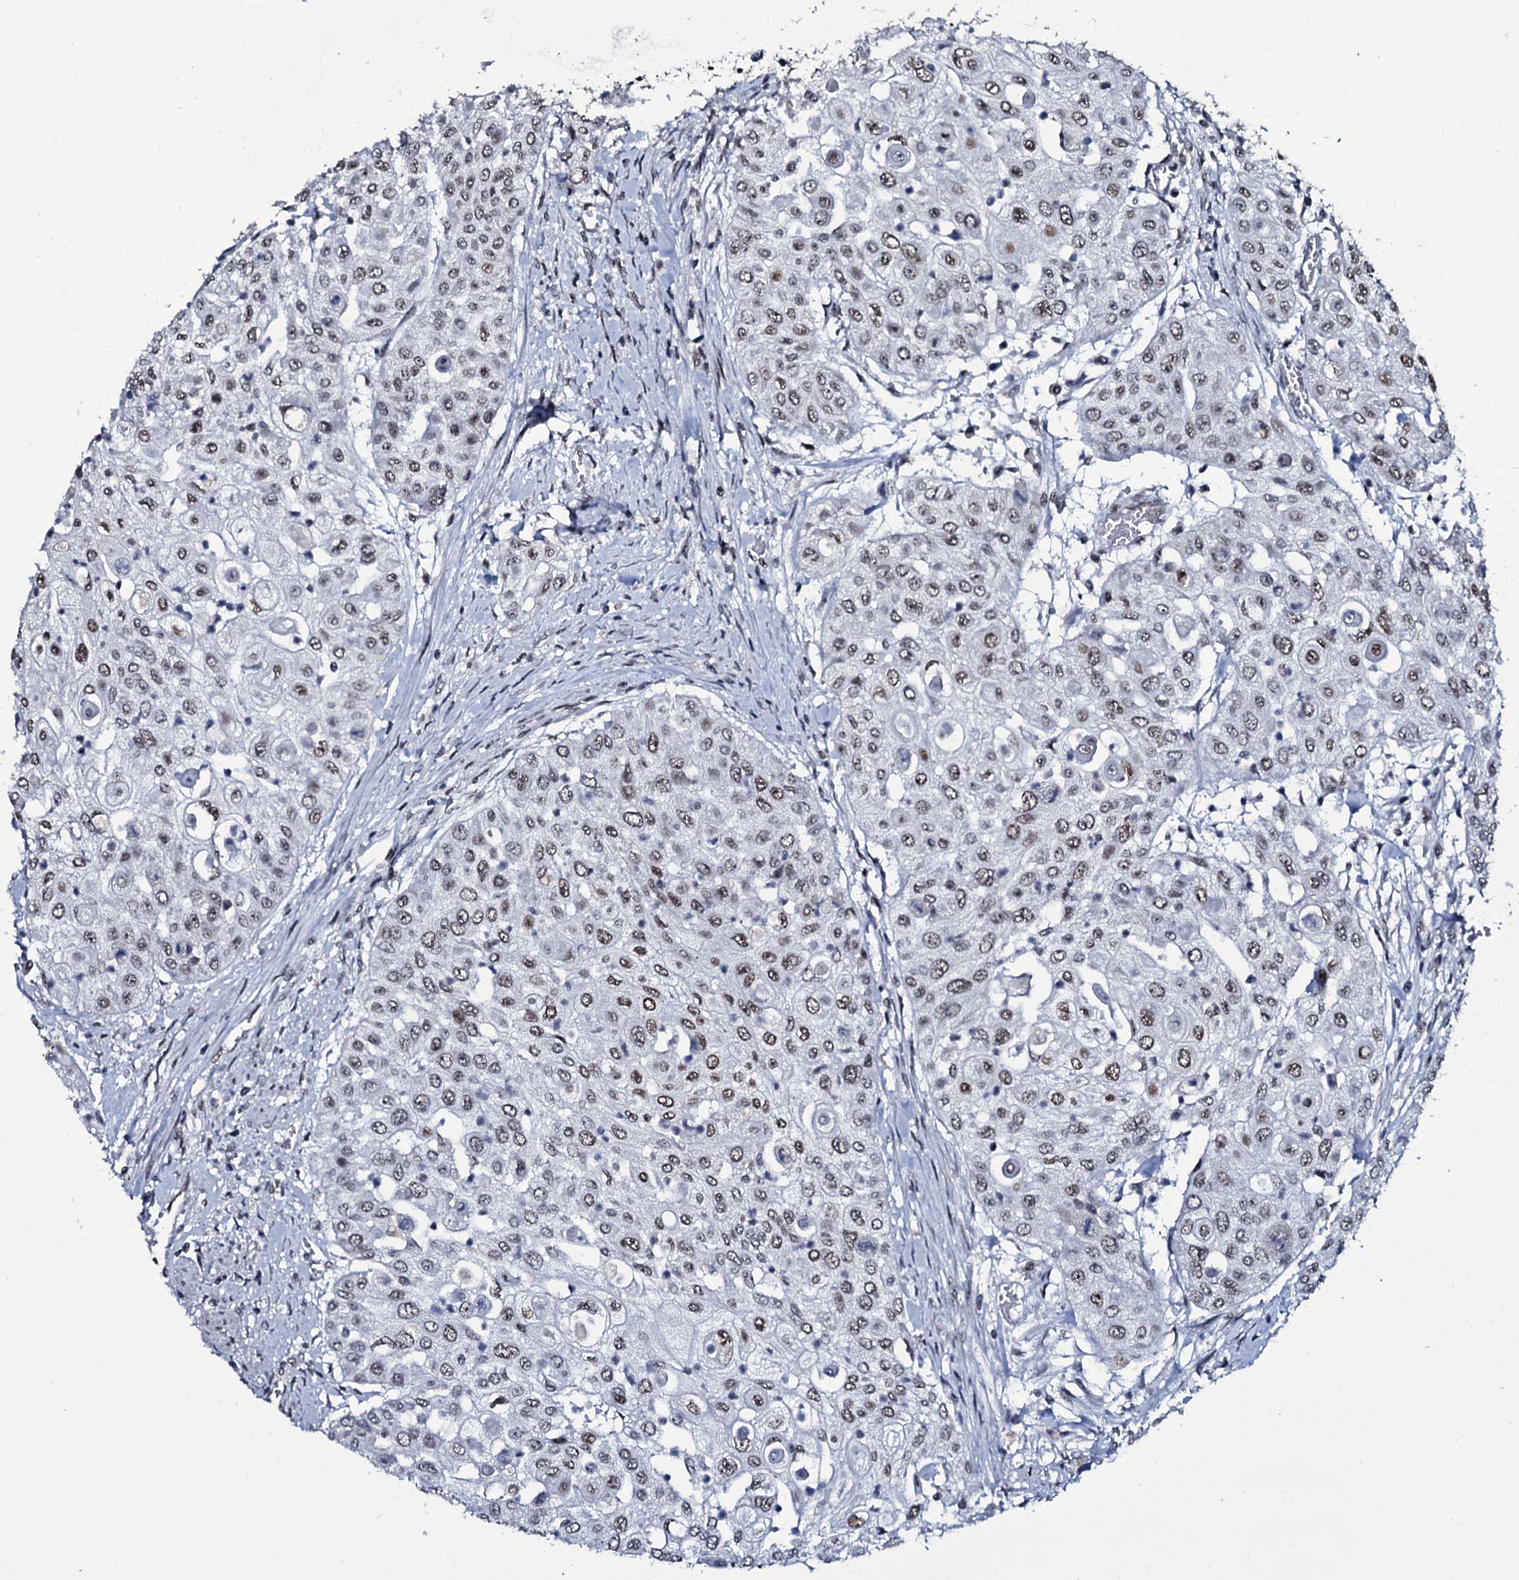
{"staining": {"intensity": "moderate", "quantity": ">75%", "location": "nuclear"}, "tissue": "urothelial cancer", "cell_type": "Tumor cells", "image_type": "cancer", "snomed": [{"axis": "morphology", "description": "Urothelial carcinoma, High grade"}, {"axis": "topography", "description": "Urinary bladder"}], "caption": "Protein expression analysis of urothelial cancer demonstrates moderate nuclear expression in about >75% of tumor cells. The staining was performed using DAB to visualize the protein expression in brown, while the nuclei were stained in blue with hematoxylin (Magnification: 20x).", "gene": "ZMIZ2", "patient": {"sex": "female", "age": 79}}